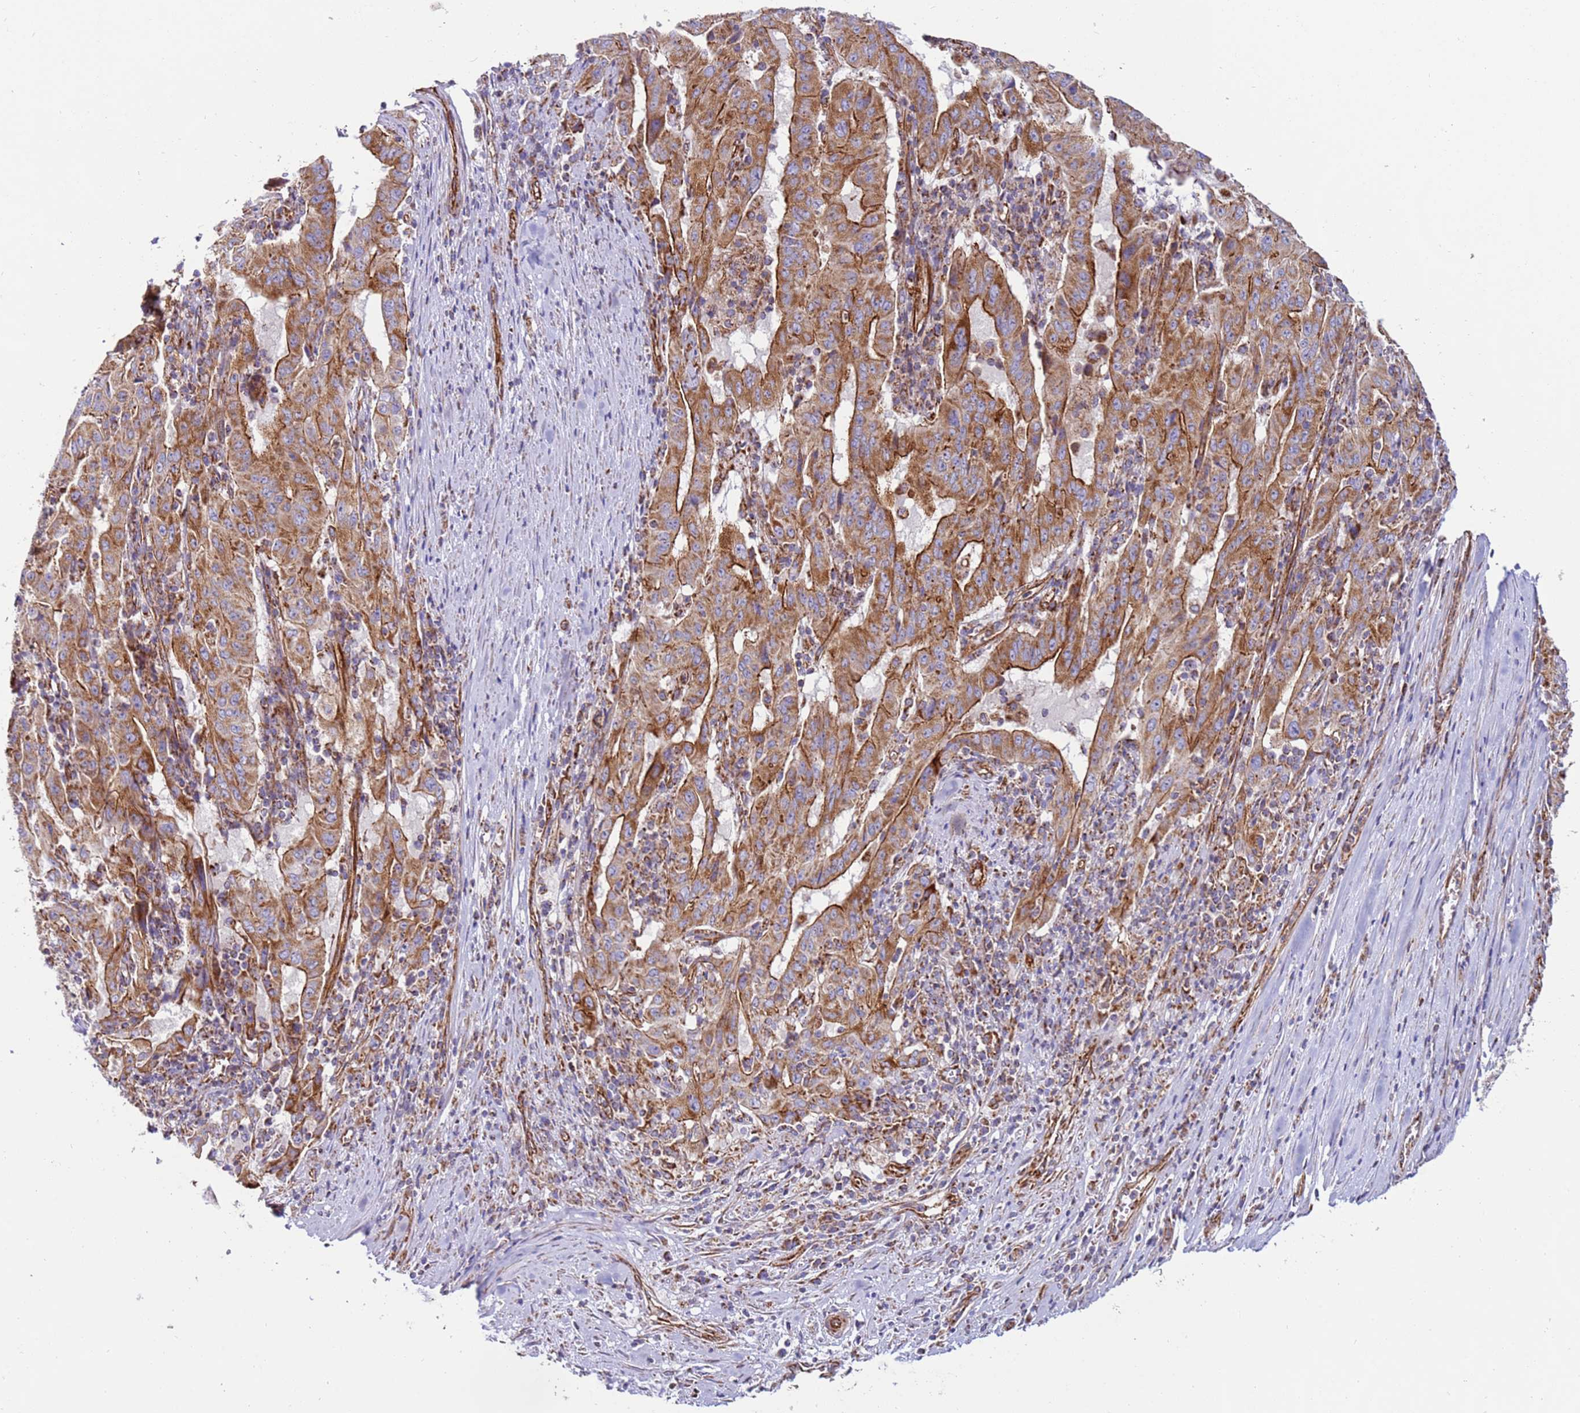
{"staining": {"intensity": "moderate", "quantity": ">75%", "location": "cytoplasmic/membranous"}, "tissue": "pancreatic cancer", "cell_type": "Tumor cells", "image_type": "cancer", "snomed": [{"axis": "morphology", "description": "Adenocarcinoma, NOS"}, {"axis": "topography", "description": "Pancreas"}], "caption": "Protein staining of pancreatic adenocarcinoma tissue exhibits moderate cytoplasmic/membranous expression in about >75% of tumor cells.", "gene": "MRPL20", "patient": {"sex": "male", "age": 63}}